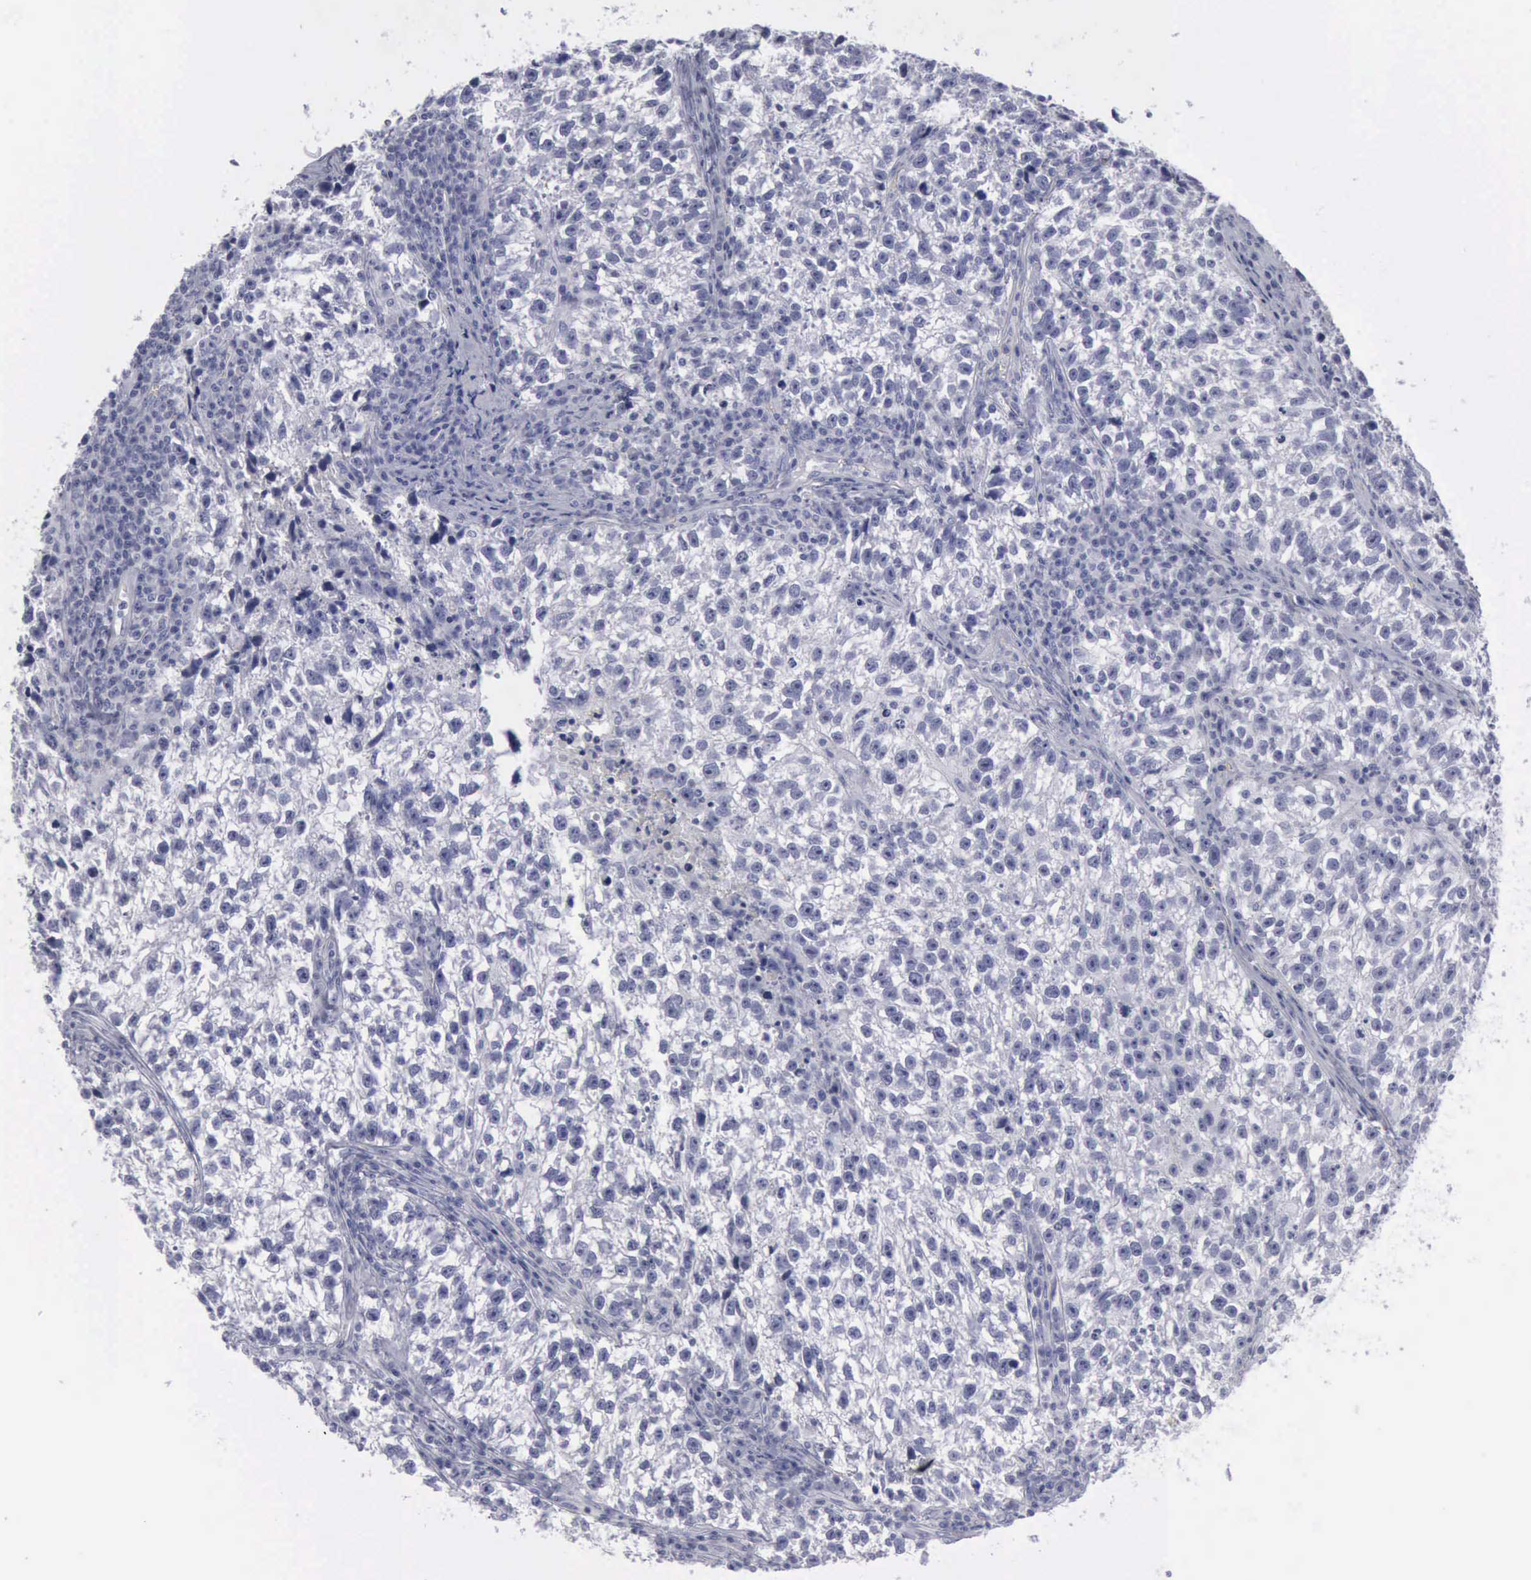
{"staining": {"intensity": "negative", "quantity": "none", "location": "none"}, "tissue": "testis cancer", "cell_type": "Tumor cells", "image_type": "cancer", "snomed": [{"axis": "morphology", "description": "Seminoma, NOS"}, {"axis": "topography", "description": "Testis"}], "caption": "Tumor cells show no significant positivity in testis seminoma. (Stains: DAB immunohistochemistry with hematoxylin counter stain, Microscopy: brightfield microscopy at high magnification).", "gene": "KRT13", "patient": {"sex": "male", "age": 38}}